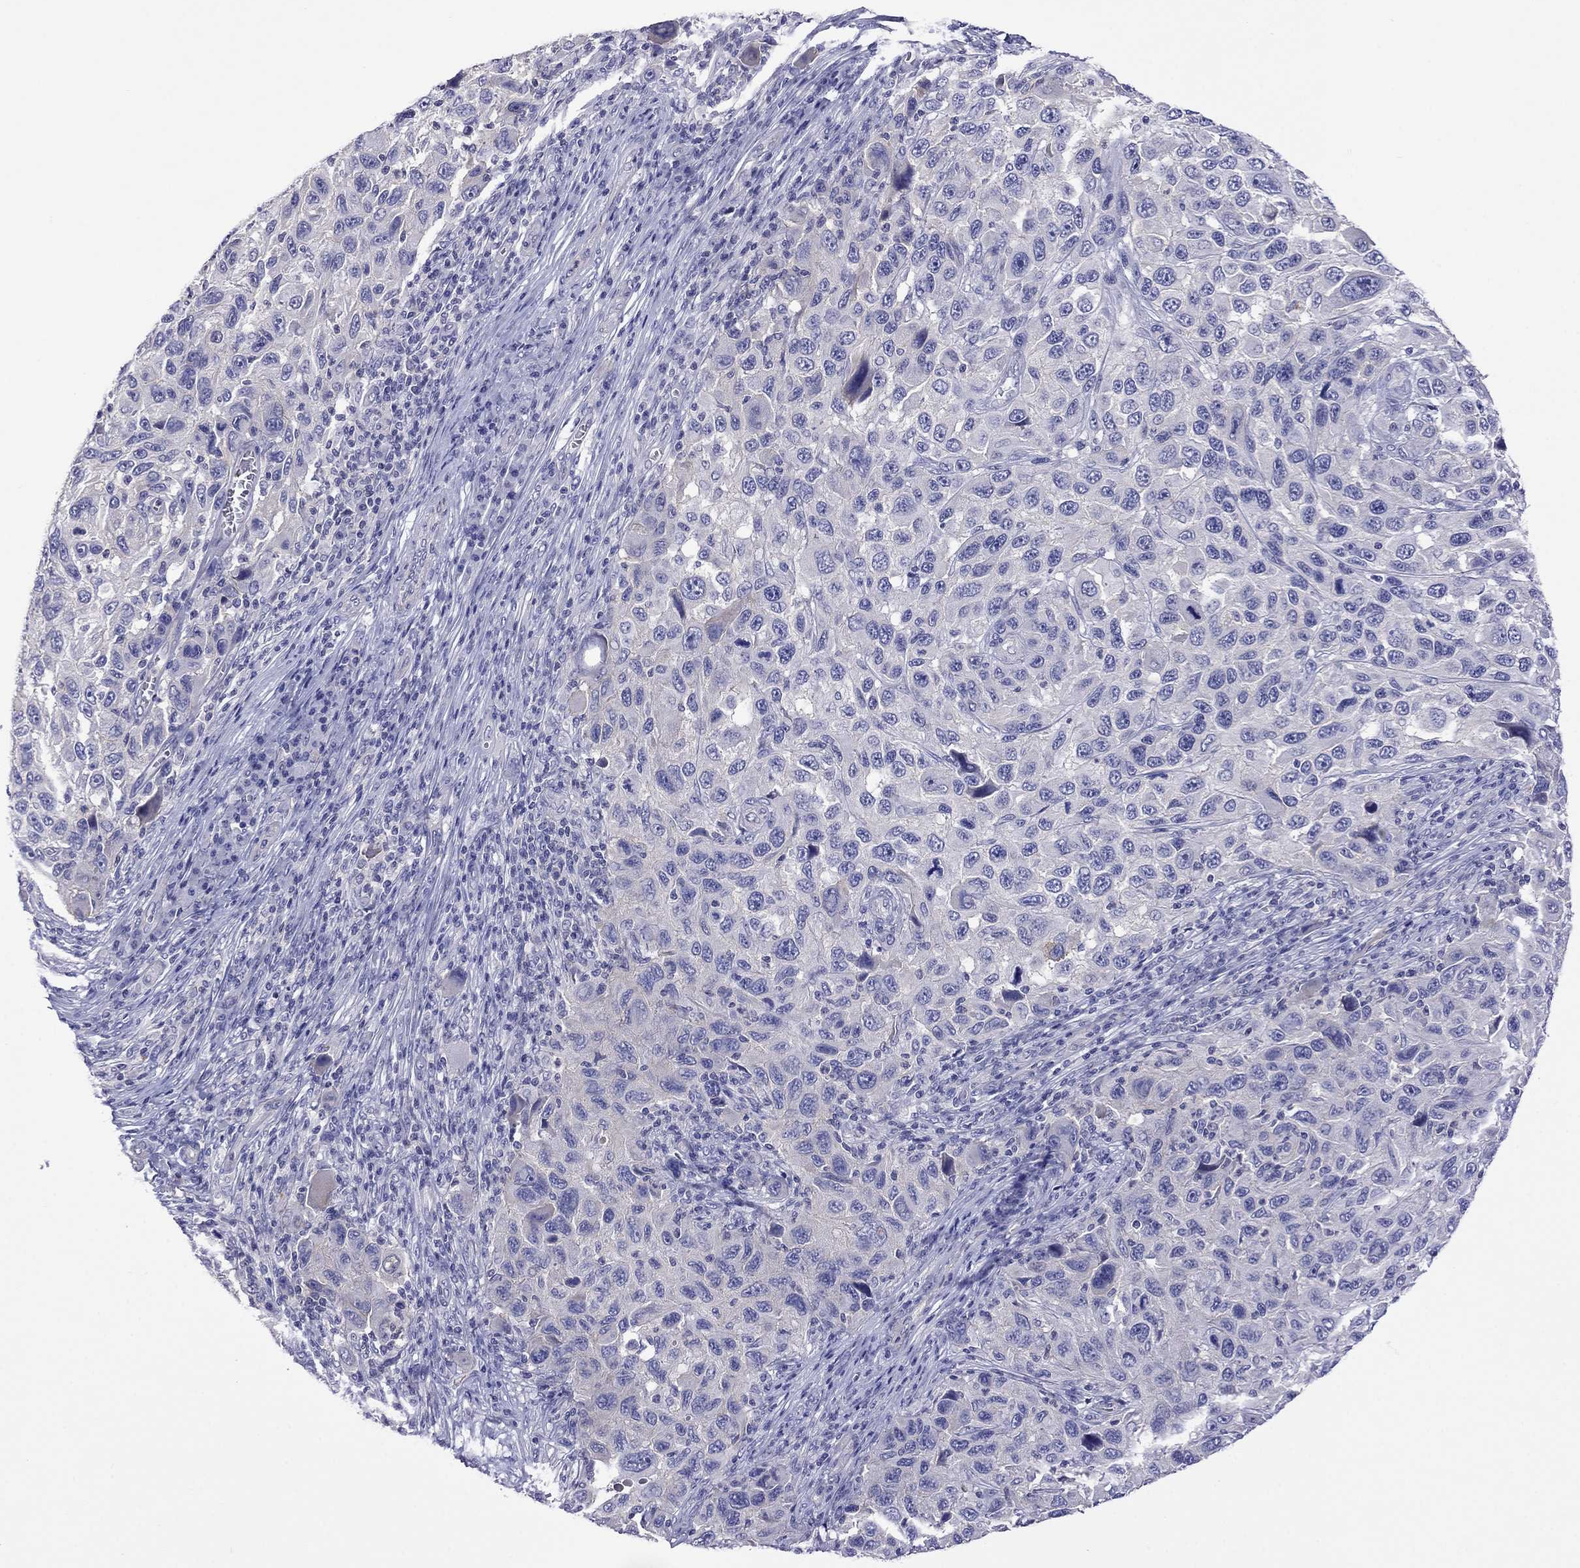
{"staining": {"intensity": "negative", "quantity": "none", "location": "none"}, "tissue": "melanoma", "cell_type": "Tumor cells", "image_type": "cancer", "snomed": [{"axis": "morphology", "description": "Malignant melanoma, NOS"}, {"axis": "topography", "description": "Skin"}], "caption": "Tumor cells are negative for protein expression in human melanoma.", "gene": "STAR", "patient": {"sex": "male", "age": 53}}